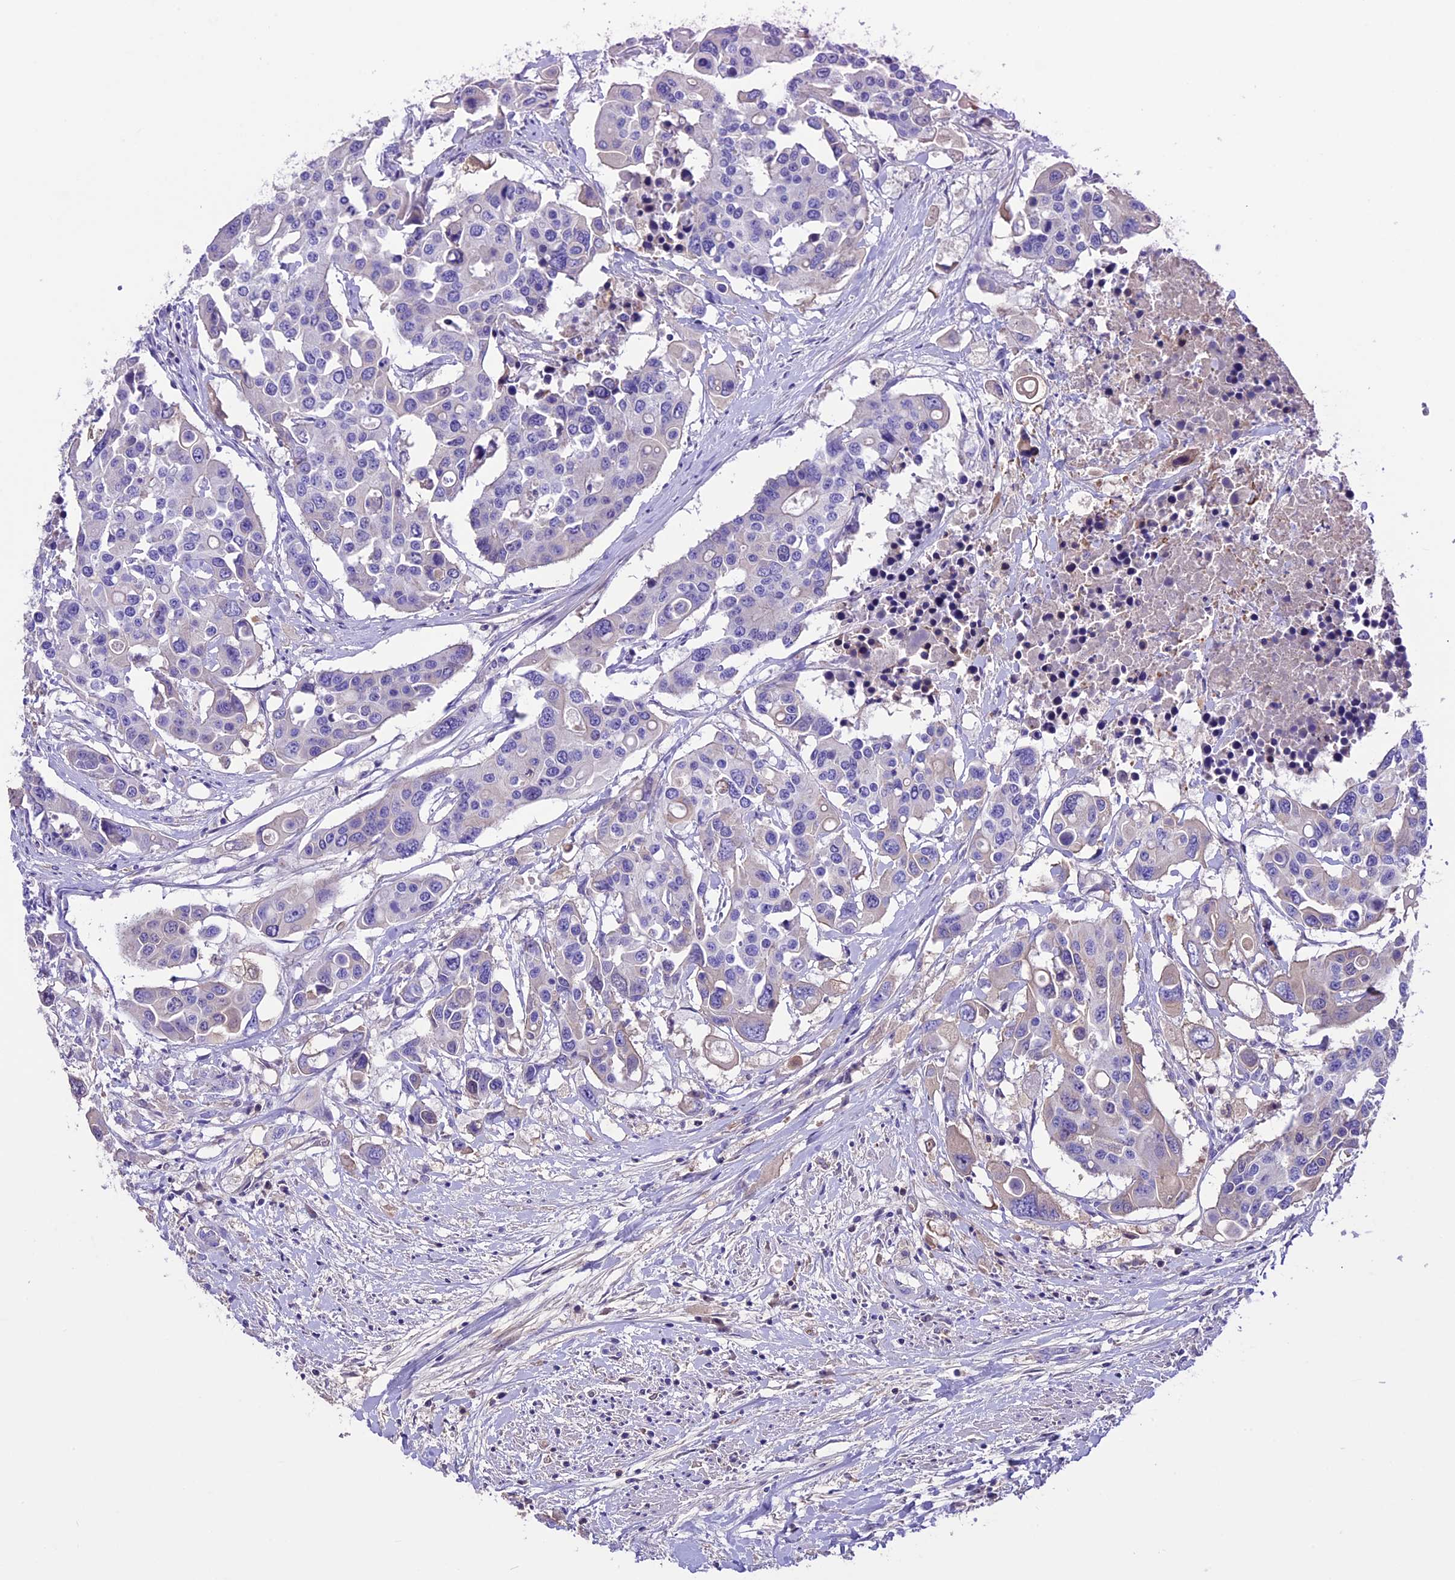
{"staining": {"intensity": "negative", "quantity": "none", "location": "none"}, "tissue": "colorectal cancer", "cell_type": "Tumor cells", "image_type": "cancer", "snomed": [{"axis": "morphology", "description": "Adenocarcinoma, NOS"}, {"axis": "topography", "description": "Colon"}], "caption": "Photomicrograph shows no protein expression in tumor cells of adenocarcinoma (colorectal) tissue.", "gene": "TCP11L2", "patient": {"sex": "male", "age": 77}}